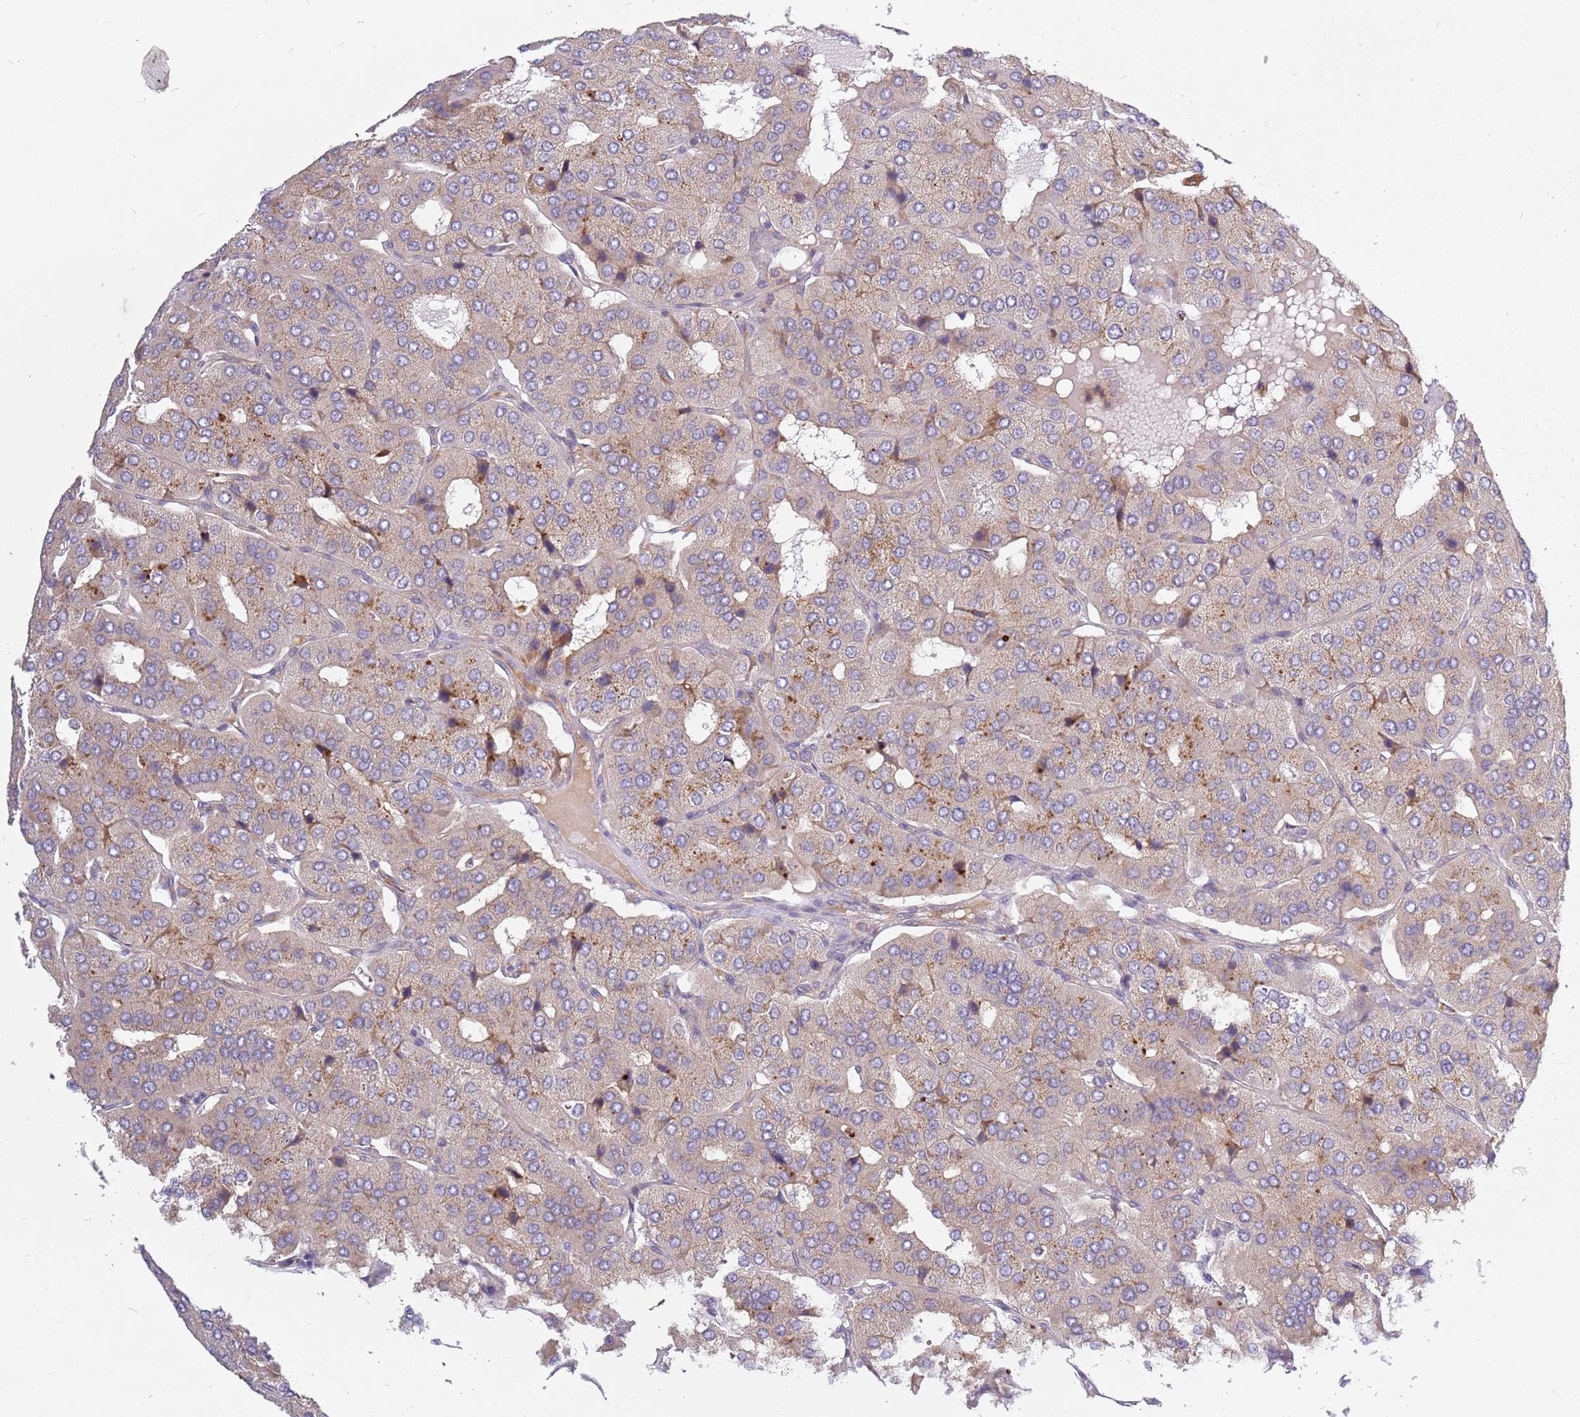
{"staining": {"intensity": "moderate", "quantity": "<25%", "location": "cytoplasmic/membranous"}, "tissue": "parathyroid gland", "cell_type": "Glandular cells", "image_type": "normal", "snomed": [{"axis": "morphology", "description": "Normal tissue, NOS"}, {"axis": "morphology", "description": "Adenoma, NOS"}, {"axis": "topography", "description": "Parathyroid gland"}], "caption": "Protein analysis of benign parathyroid gland shows moderate cytoplasmic/membranous staining in about <25% of glandular cells.", "gene": "RPS28", "patient": {"sex": "female", "age": 86}}